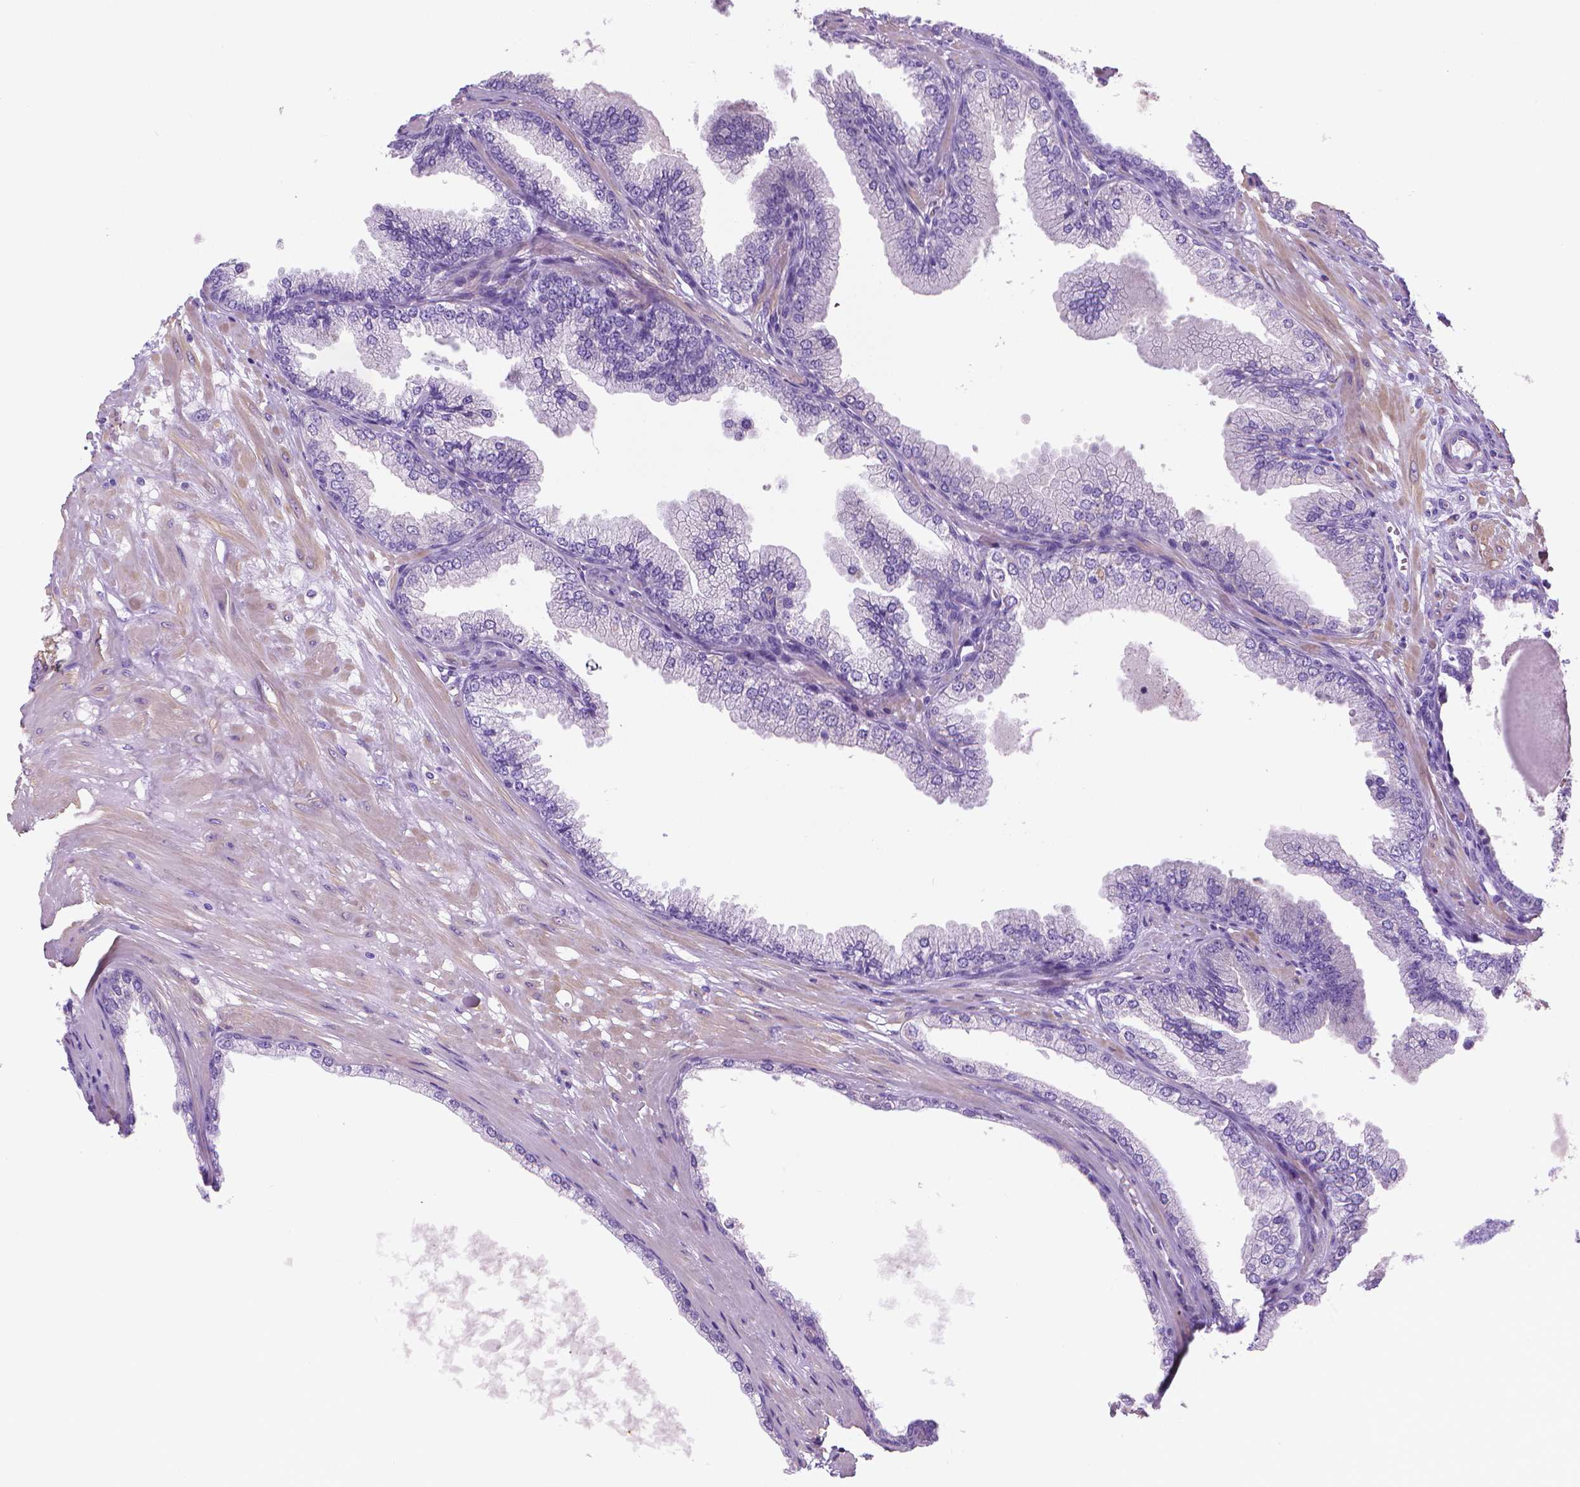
{"staining": {"intensity": "weak", "quantity": "<25%", "location": "cytoplasmic/membranous"}, "tissue": "prostate cancer", "cell_type": "Tumor cells", "image_type": "cancer", "snomed": [{"axis": "morphology", "description": "Adenocarcinoma, Low grade"}, {"axis": "topography", "description": "Prostate"}], "caption": "Protein analysis of adenocarcinoma (low-grade) (prostate) exhibits no significant expression in tumor cells. (DAB (3,3'-diaminobenzidine) immunohistochemistry with hematoxylin counter stain).", "gene": "FASN", "patient": {"sex": "male", "age": 64}}